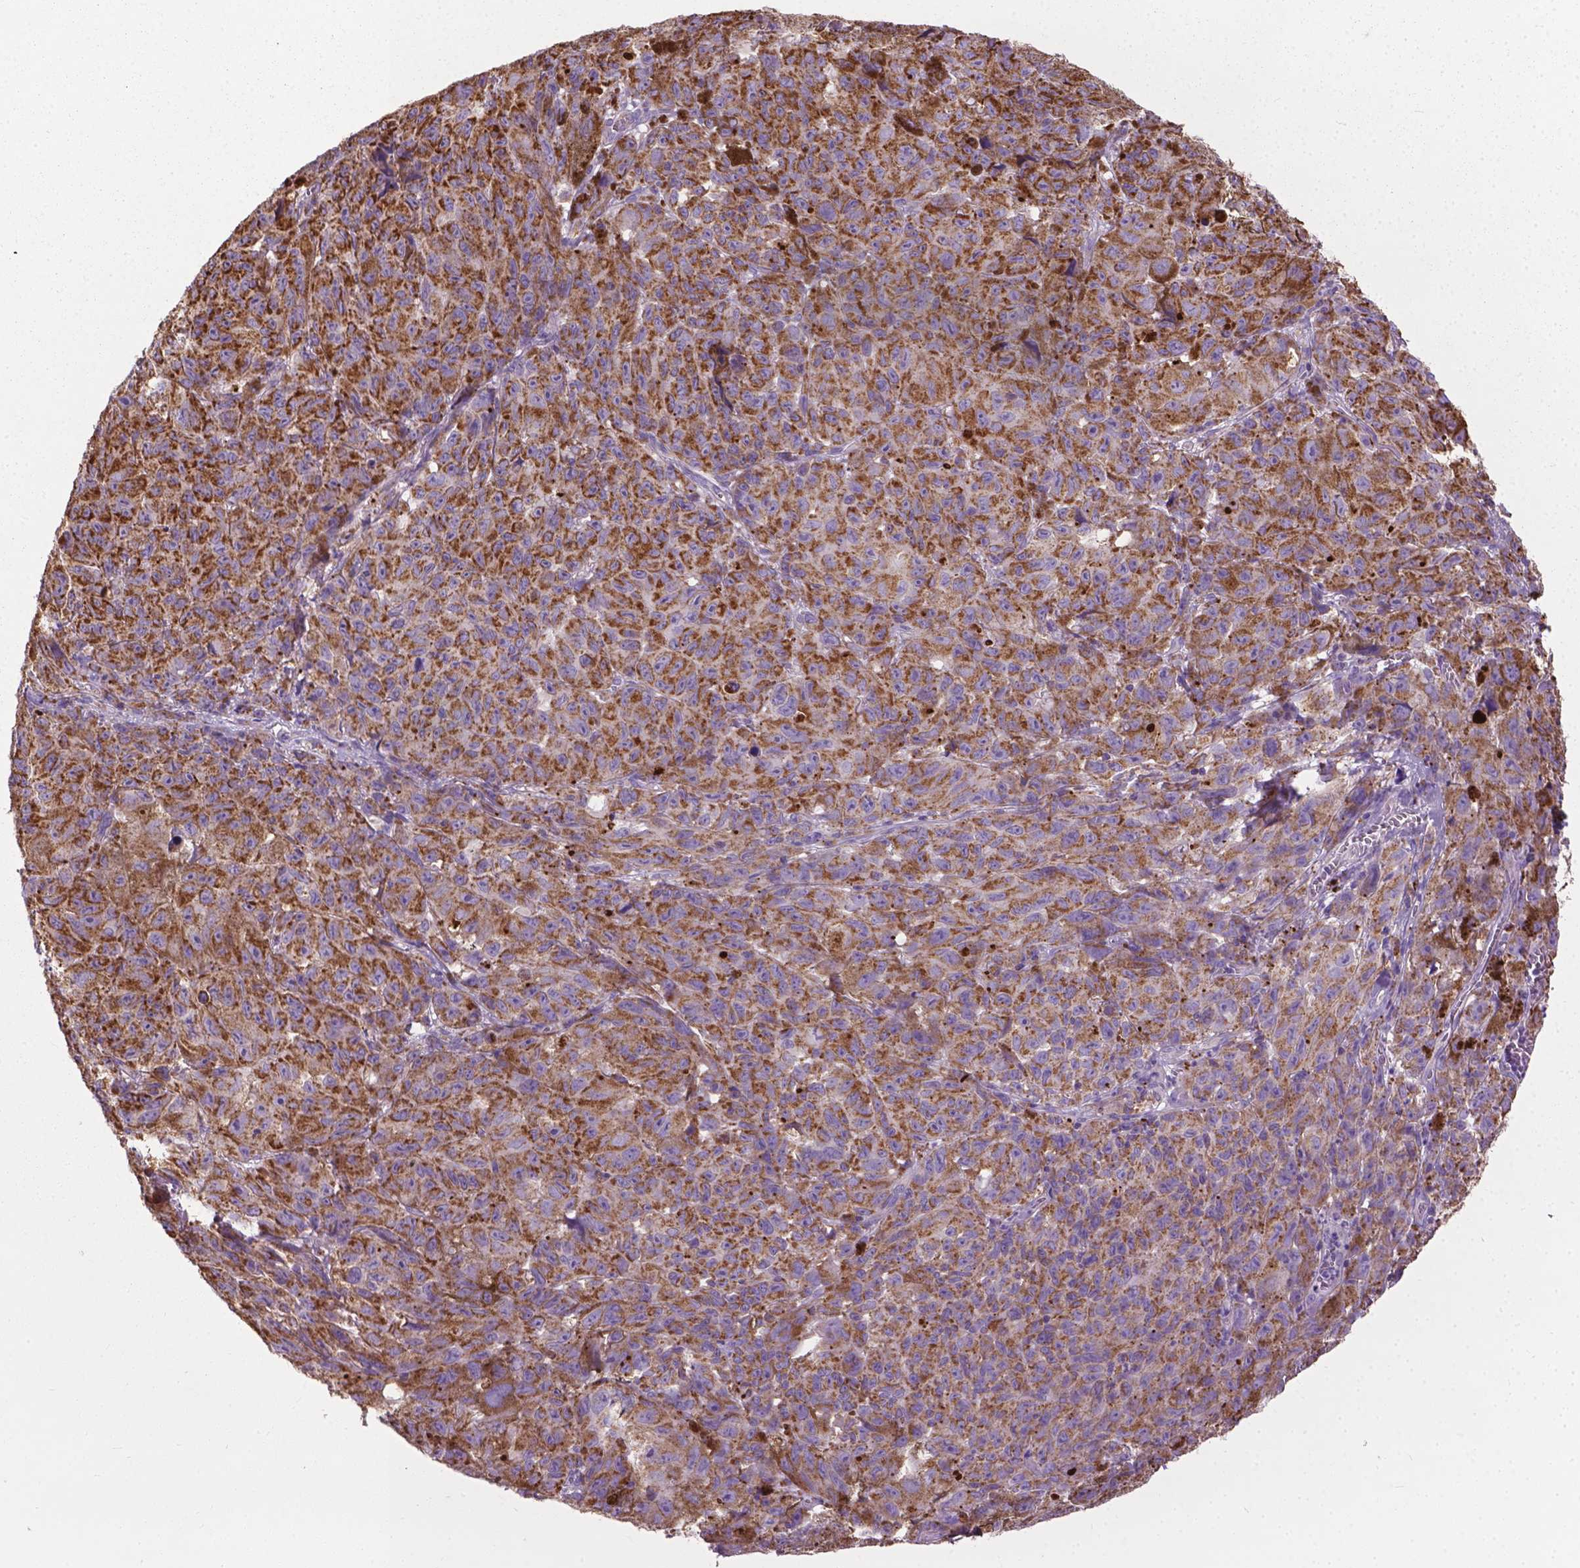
{"staining": {"intensity": "strong", "quantity": ">75%", "location": "cytoplasmic/membranous"}, "tissue": "melanoma", "cell_type": "Tumor cells", "image_type": "cancer", "snomed": [{"axis": "morphology", "description": "Malignant melanoma, NOS"}, {"axis": "topography", "description": "Vulva, labia, clitoris and Bartholin´s gland, NO"}], "caption": "Immunohistochemistry of human malignant melanoma displays high levels of strong cytoplasmic/membranous positivity in approximately >75% of tumor cells.", "gene": "VDAC1", "patient": {"sex": "female", "age": 75}}